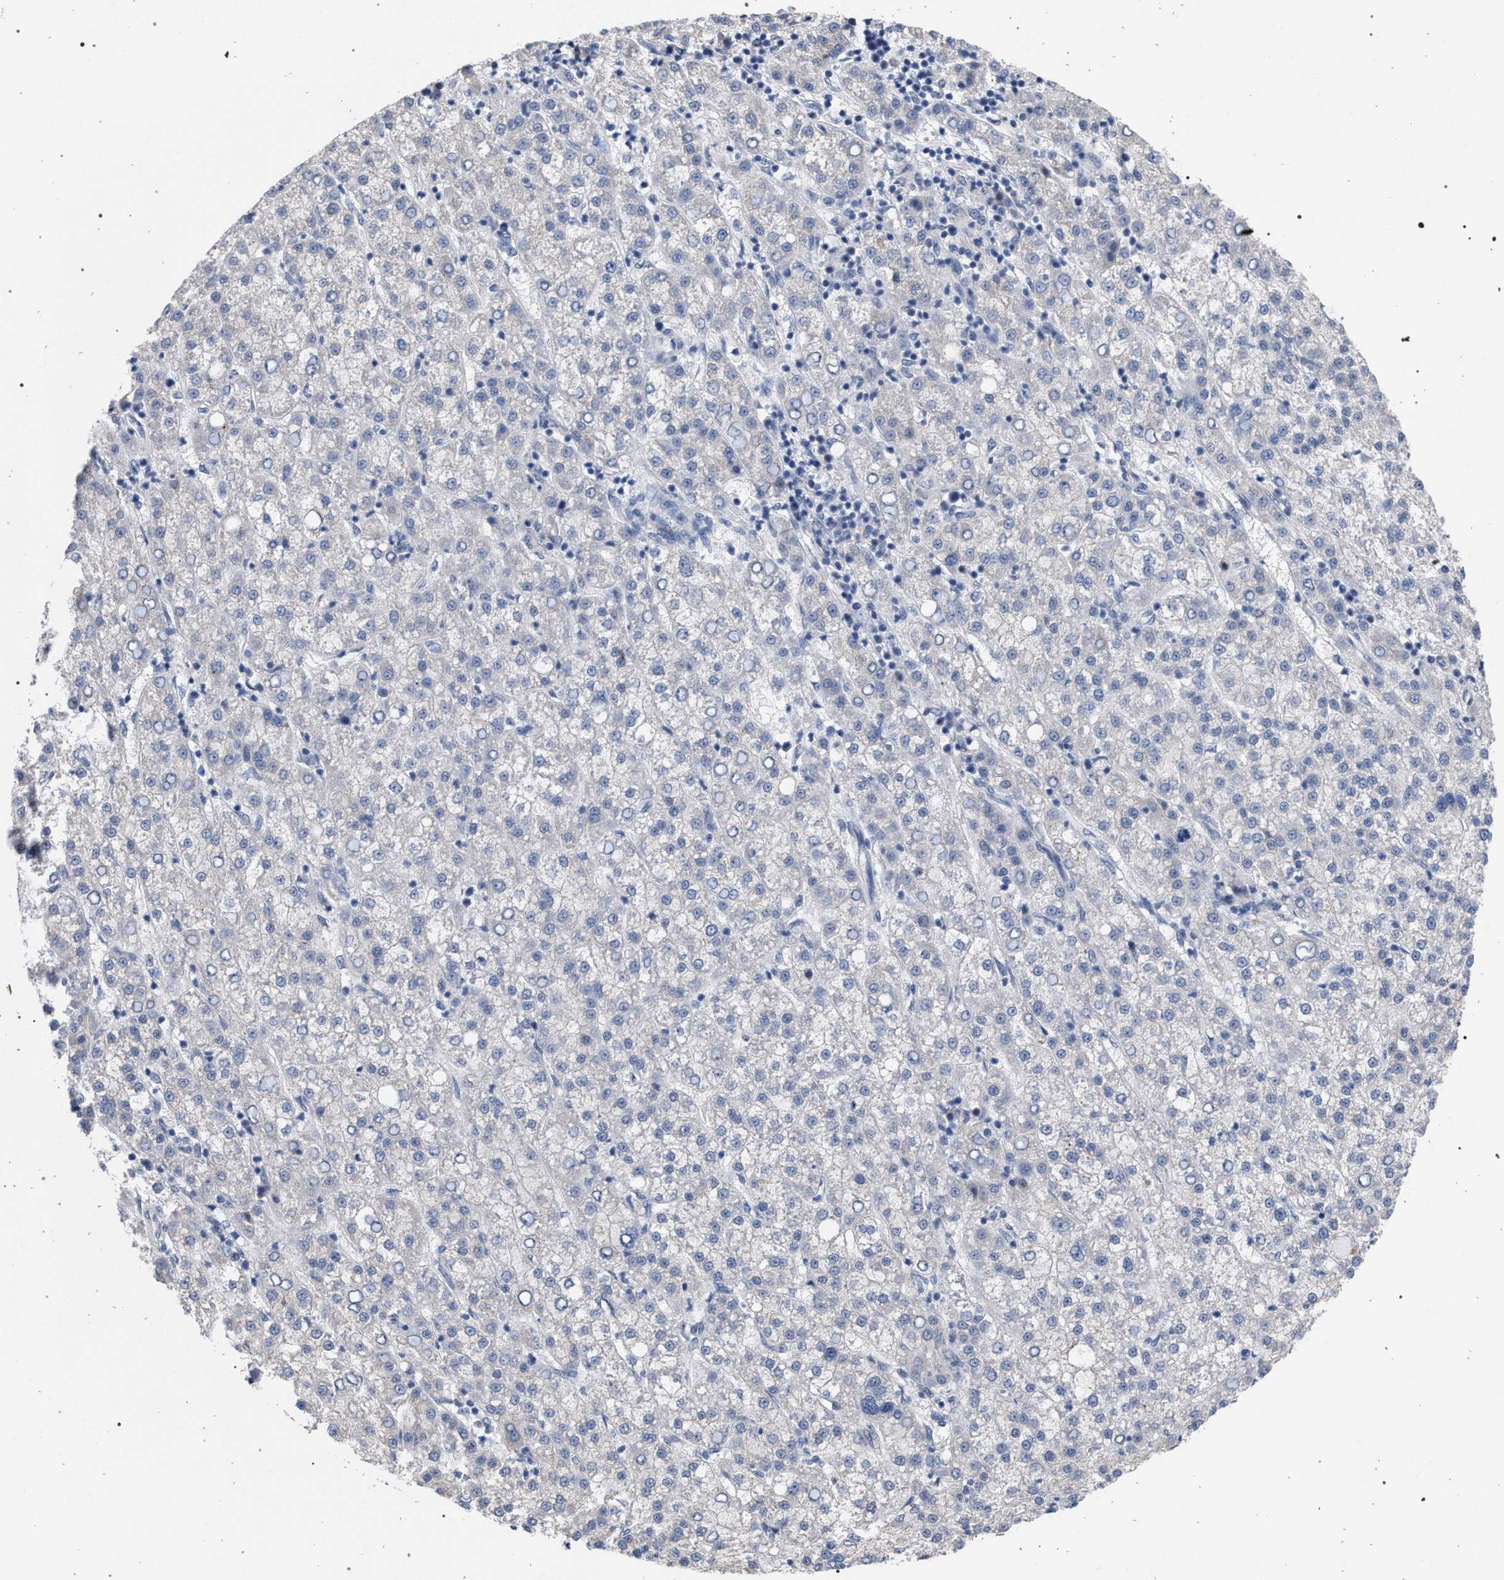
{"staining": {"intensity": "negative", "quantity": "none", "location": "none"}, "tissue": "liver cancer", "cell_type": "Tumor cells", "image_type": "cancer", "snomed": [{"axis": "morphology", "description": "Carcinoma, Hepatocellular, NOS"}, {"axis": "topography", "description": "Liver"}], "caption": "This is a image of immunohistochemistry staining of liver cancer, which shows no positivity in tumor cells.", "gene": "GOLGA2", "patient": {"sex": "female", "age": 58}}